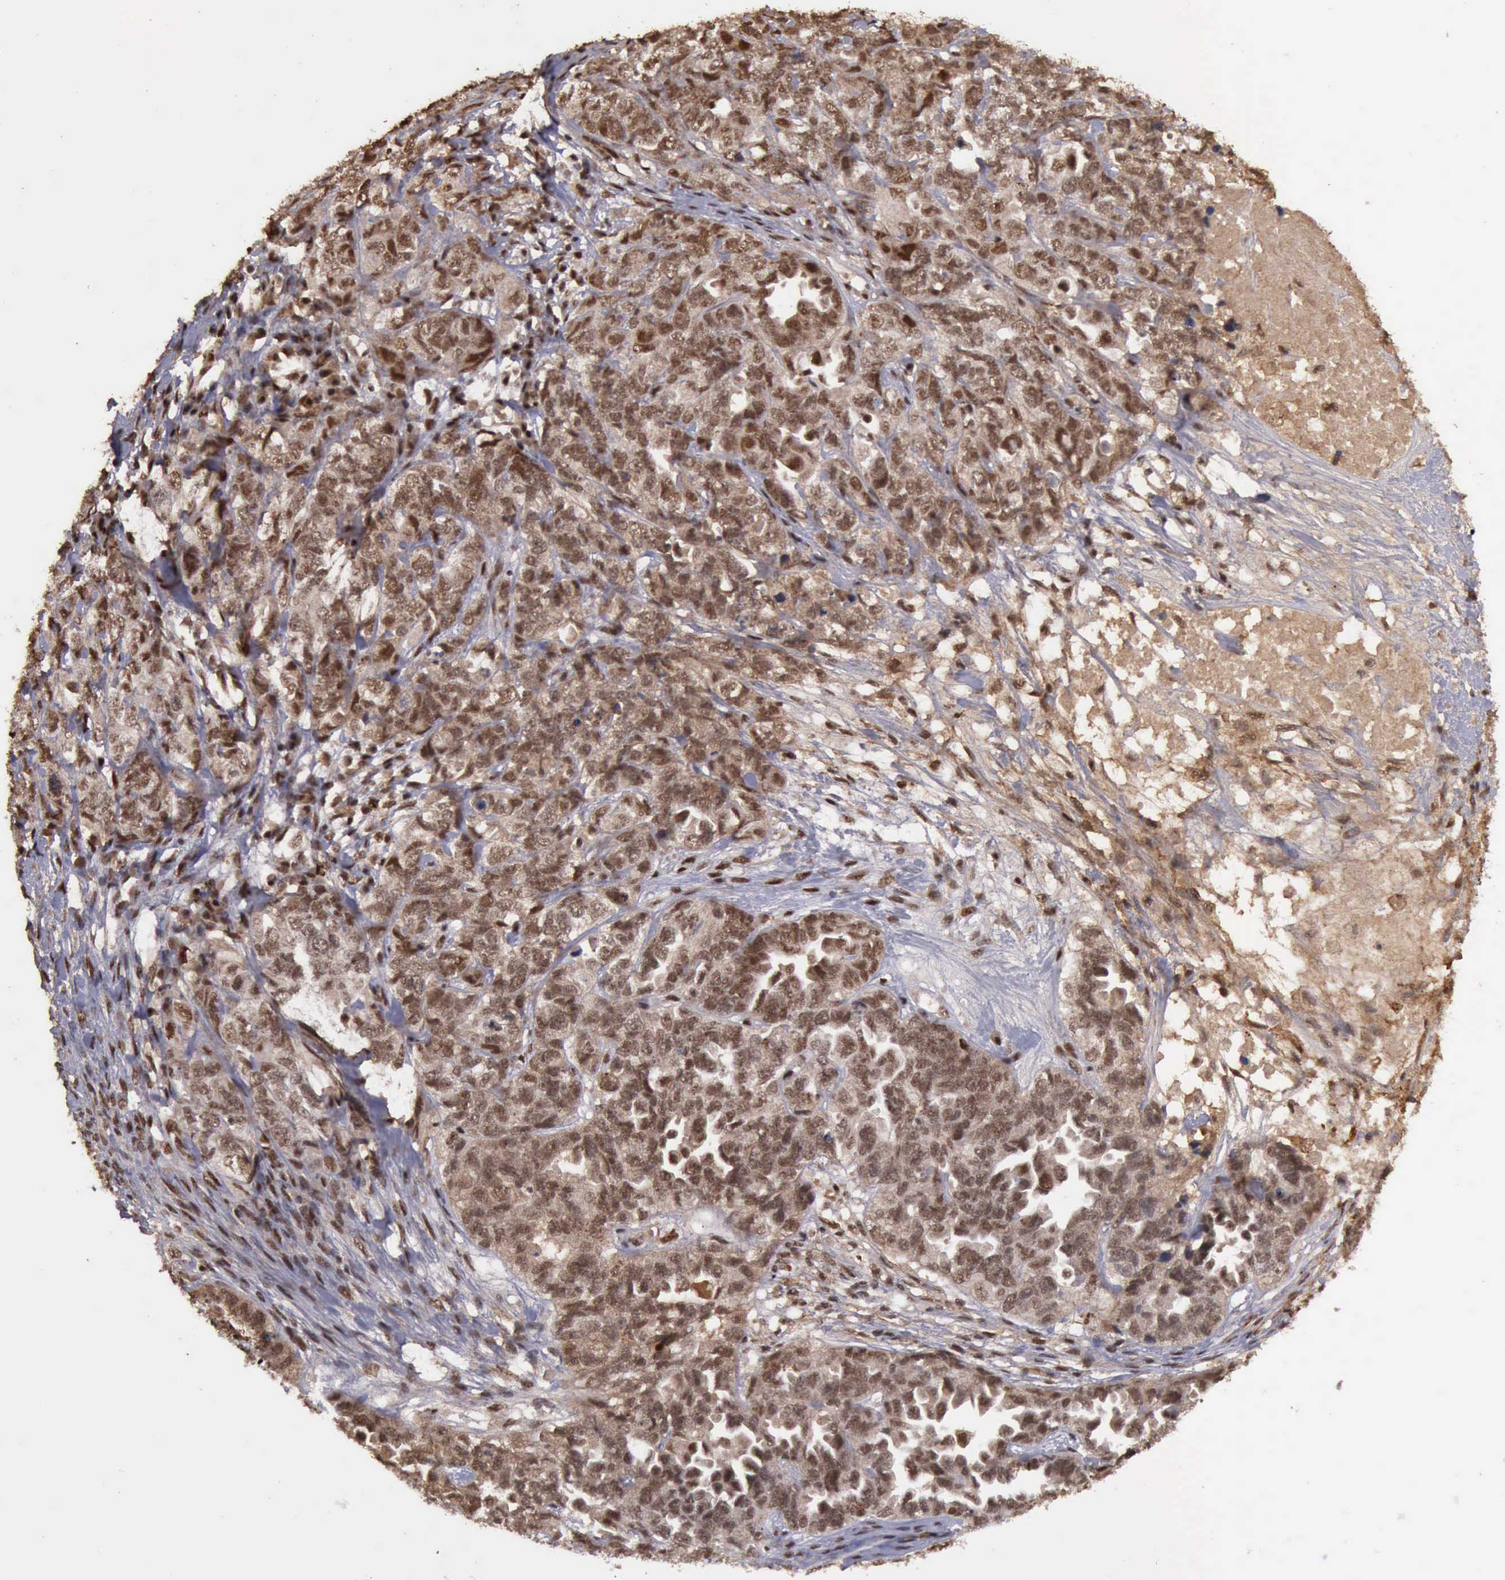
{"staining": {"intensity": "strong", "quantity": ">75%", "location": "cytoplasmic/membranous,nuclear"}, "tissue": "ovarian cancer", "cell_type": "Tumor cells", "image_type": "cancer", "snomed": [{"axis": "morphology", "description": "Cystadenocarcinoma, serous, NOS"}, {"axis": "topography", "description": "Ovary"}], "caption": "A histopathology image of human ovarian serous cystadenocarcinoma stained for a protein displays strong cytoplasmic/membranous and nuclear brown staining in tumor cells.", "gene": "TRMT2A", "patient": {"sex": "female", "age": 82}}